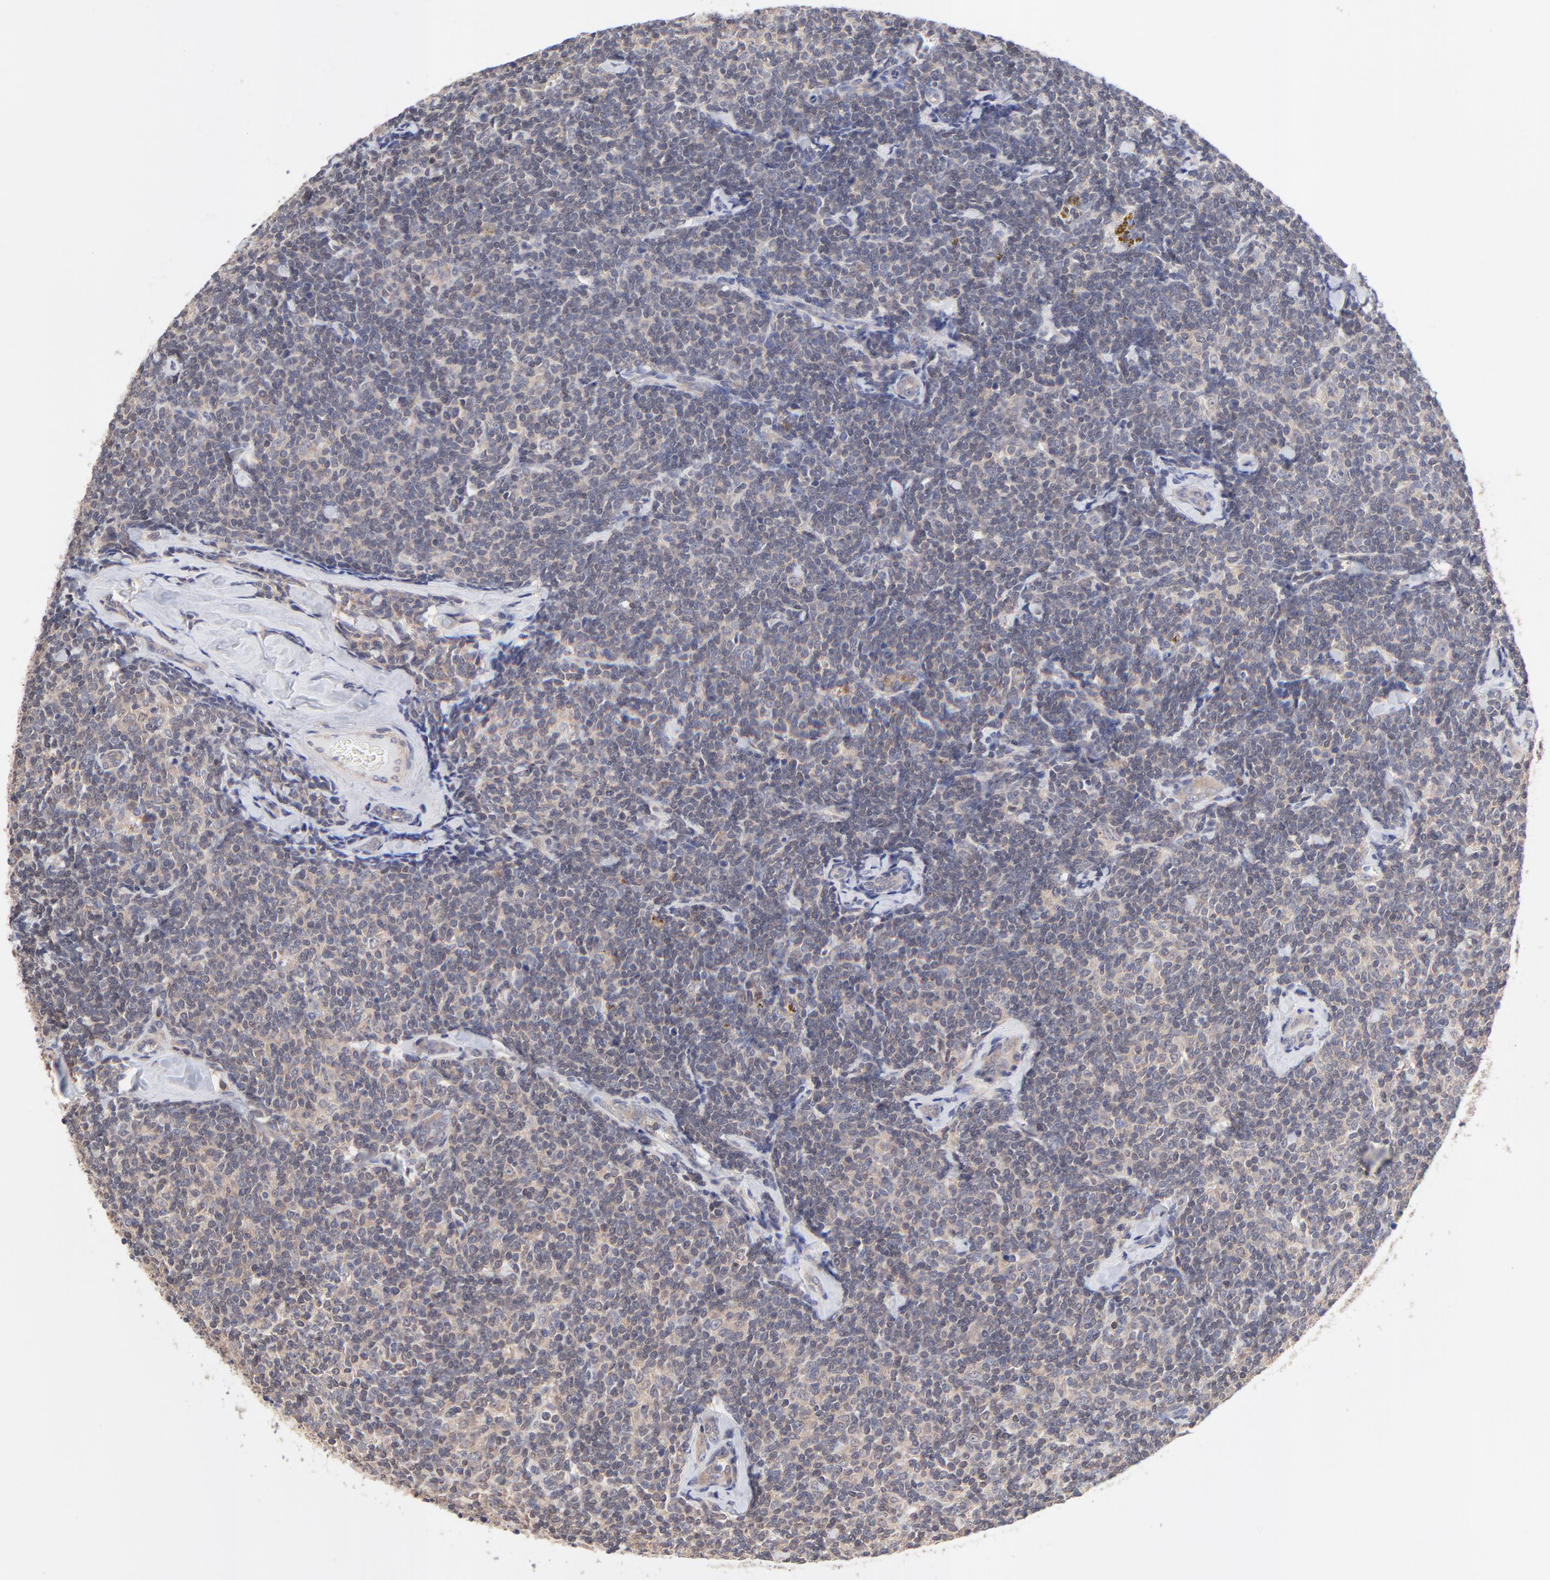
{"staining": {"intensity": "negative", "quantity": "none", "location": "none"}, "tissue": "lymphoma", "cell_type": "Tumor cells", "image_type": "cancer", "snomed": [{"axis": "morphology", "description": "Malignant lymphoma, non-Hodgkin's type, Low grade"}, {"axis": "topography", "description": "Lymph node"}], "caption": "Tumor cells are negative for protein expression in human lymphoma.", "gene": "PCMT1", "patient": {"sex": "female", "age": 56}}